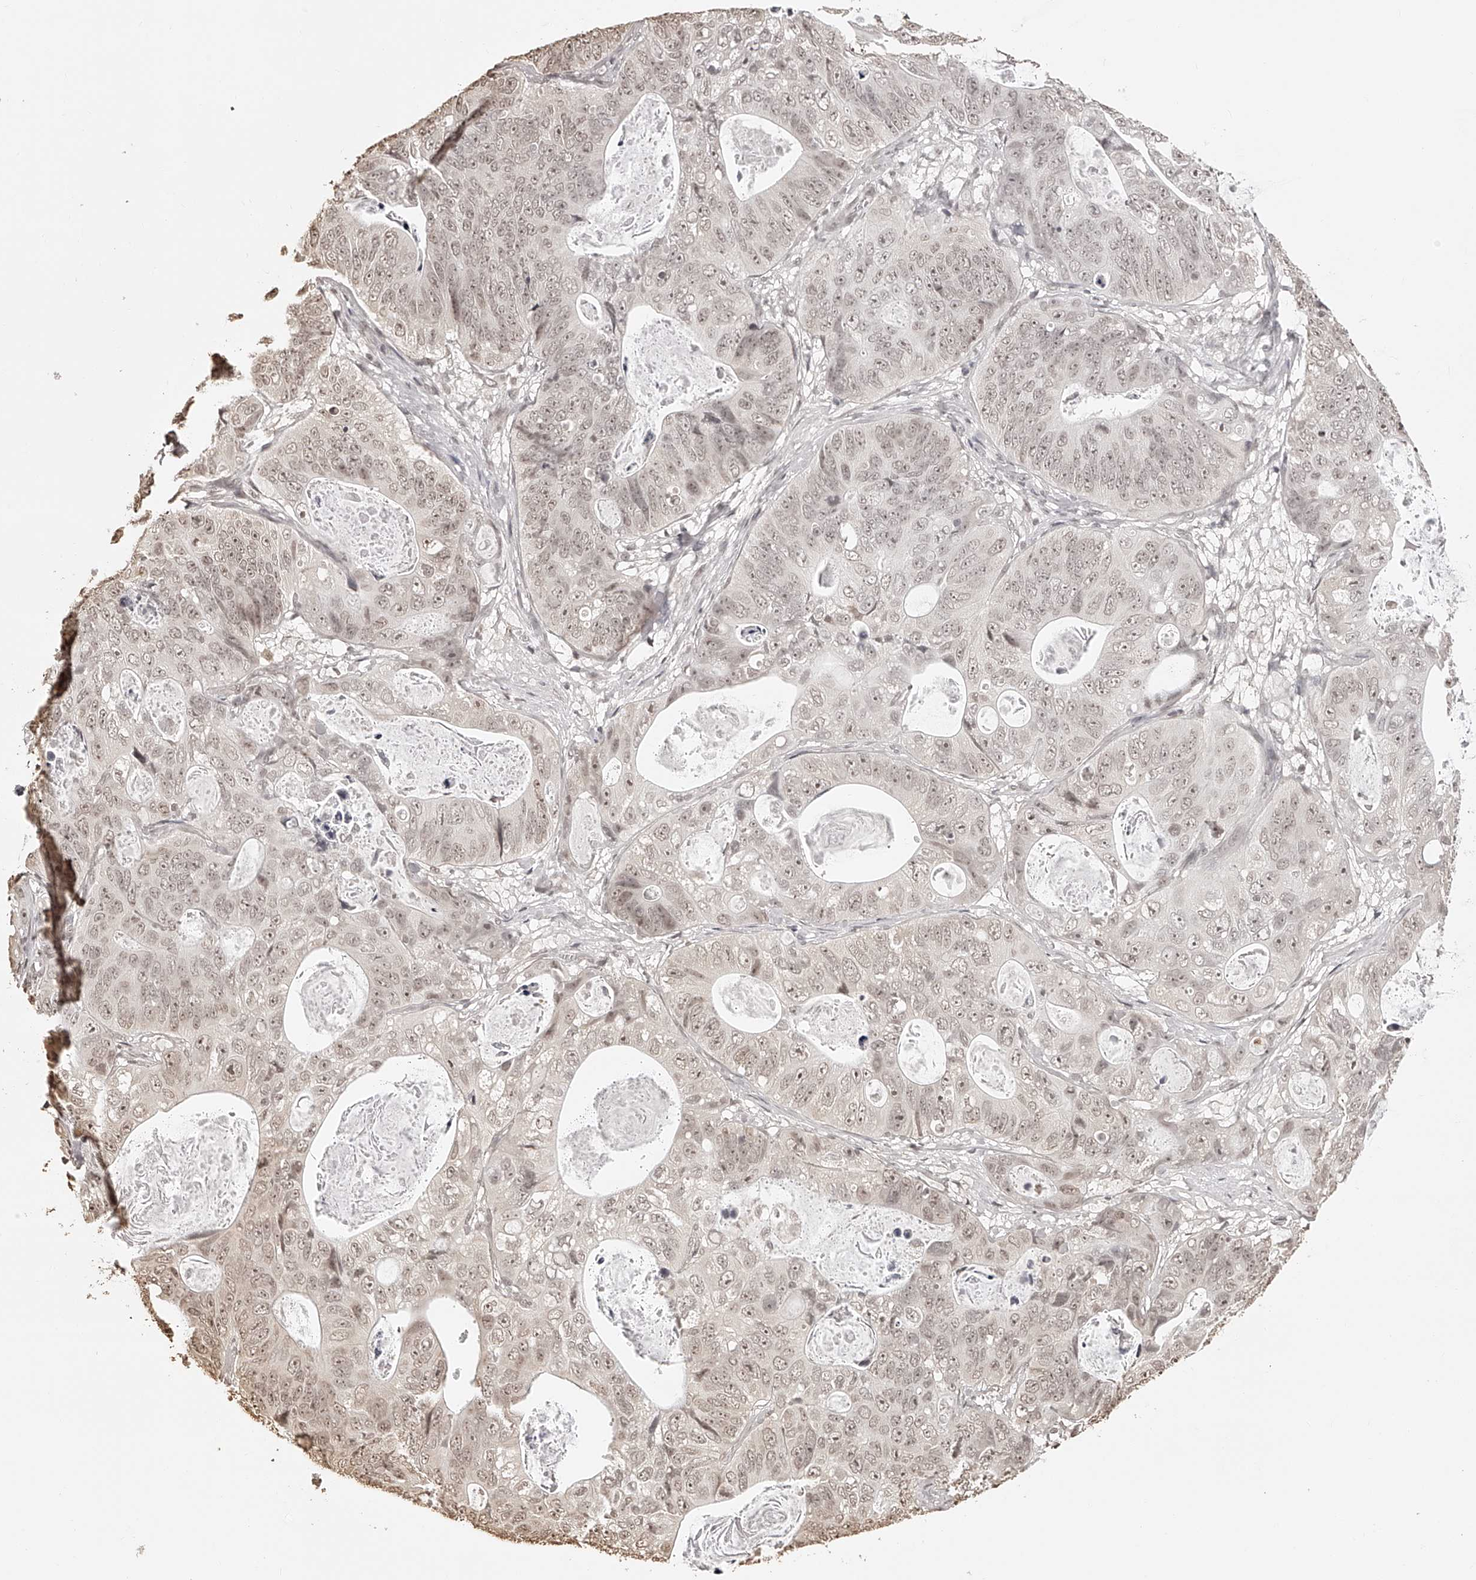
{"staining": {"intensity": "weak", "quantity": ">75%", "location": "nuclear"}, "tissue": "stomach cancer", "cell_type": "Tumor cells", "image_type": "cancer", "snomed": [{"axis": "morphology", "description": "Normal tissue, NOS"}, {"axis": "morphology", "description": "Adenocarcinoma, NOS"}, {"axis": "topography", "description": "Stomach"}], "caption": "Stomach adenocarcinoma tissue shows weak nuclear expression in approximately >75% of tumor cells, visualized by immunohistochemistry.", "gene": "ZNF503", "patient": {"sex": "female", "age": 89}}